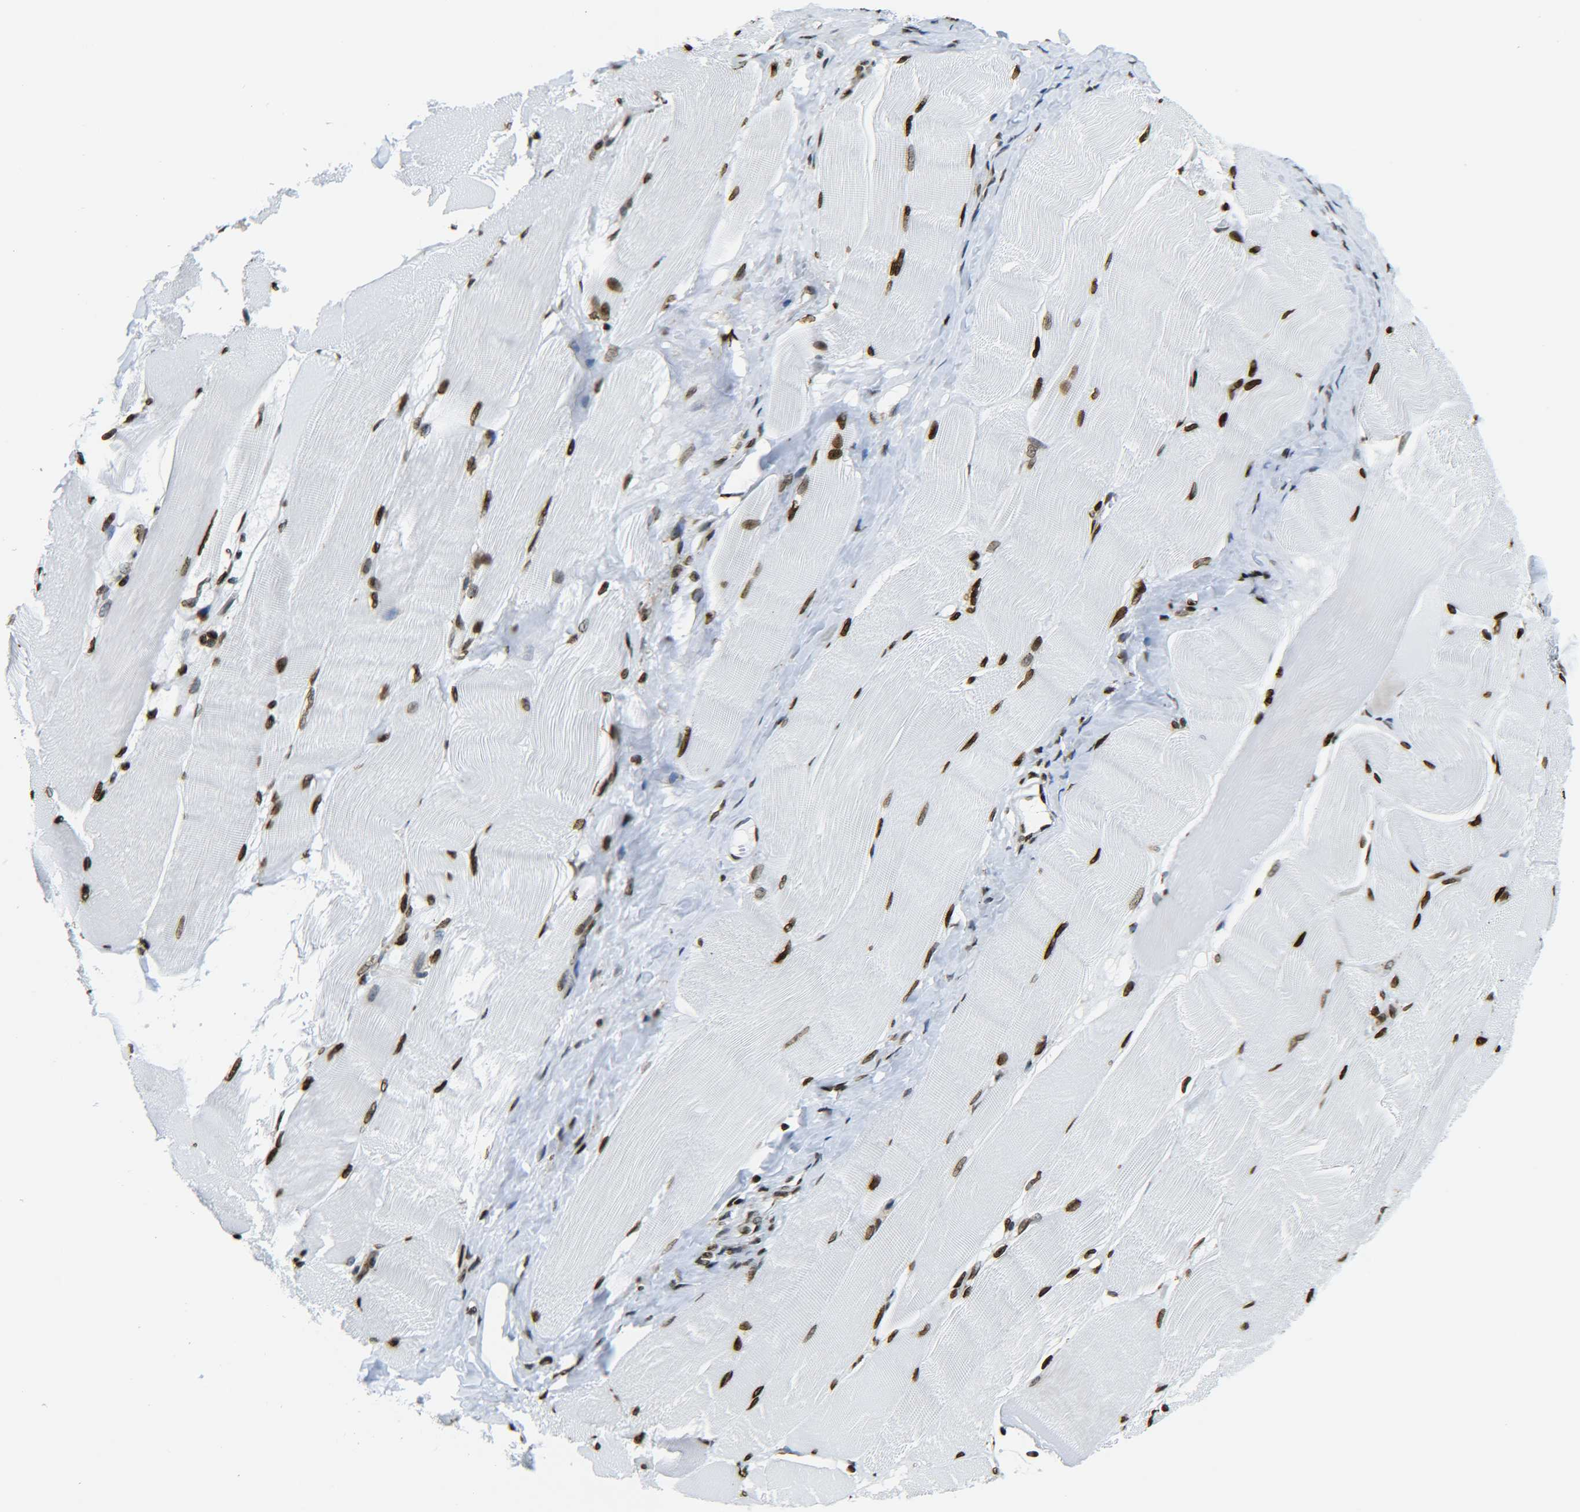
{"staining": {"intensity": "strong", "quantity": ">75%", "location": "nuclear"}, "tissue": "skeletal muscle", "cell_type": "Myocytes", "image_type": "normal", "snomed": [{"axis": "morphology", "description": "Normal tissue, NOS"}, {"axis": "morphology", "description": "Squamous cell carcinoma, NOS"}, {"axis": "topography", "description": "Skeletal muscle"}], "caption": "Immunohistochemical staining of normal human skeletal muscle exhibits high levels of strong nuclear expression in approximately >75% of myocytes. The protein of interest is shown in brown color, while the nuclei are stained blue.", "gene": "H2AX", "patient": {"sex": "male", "age": 51}}